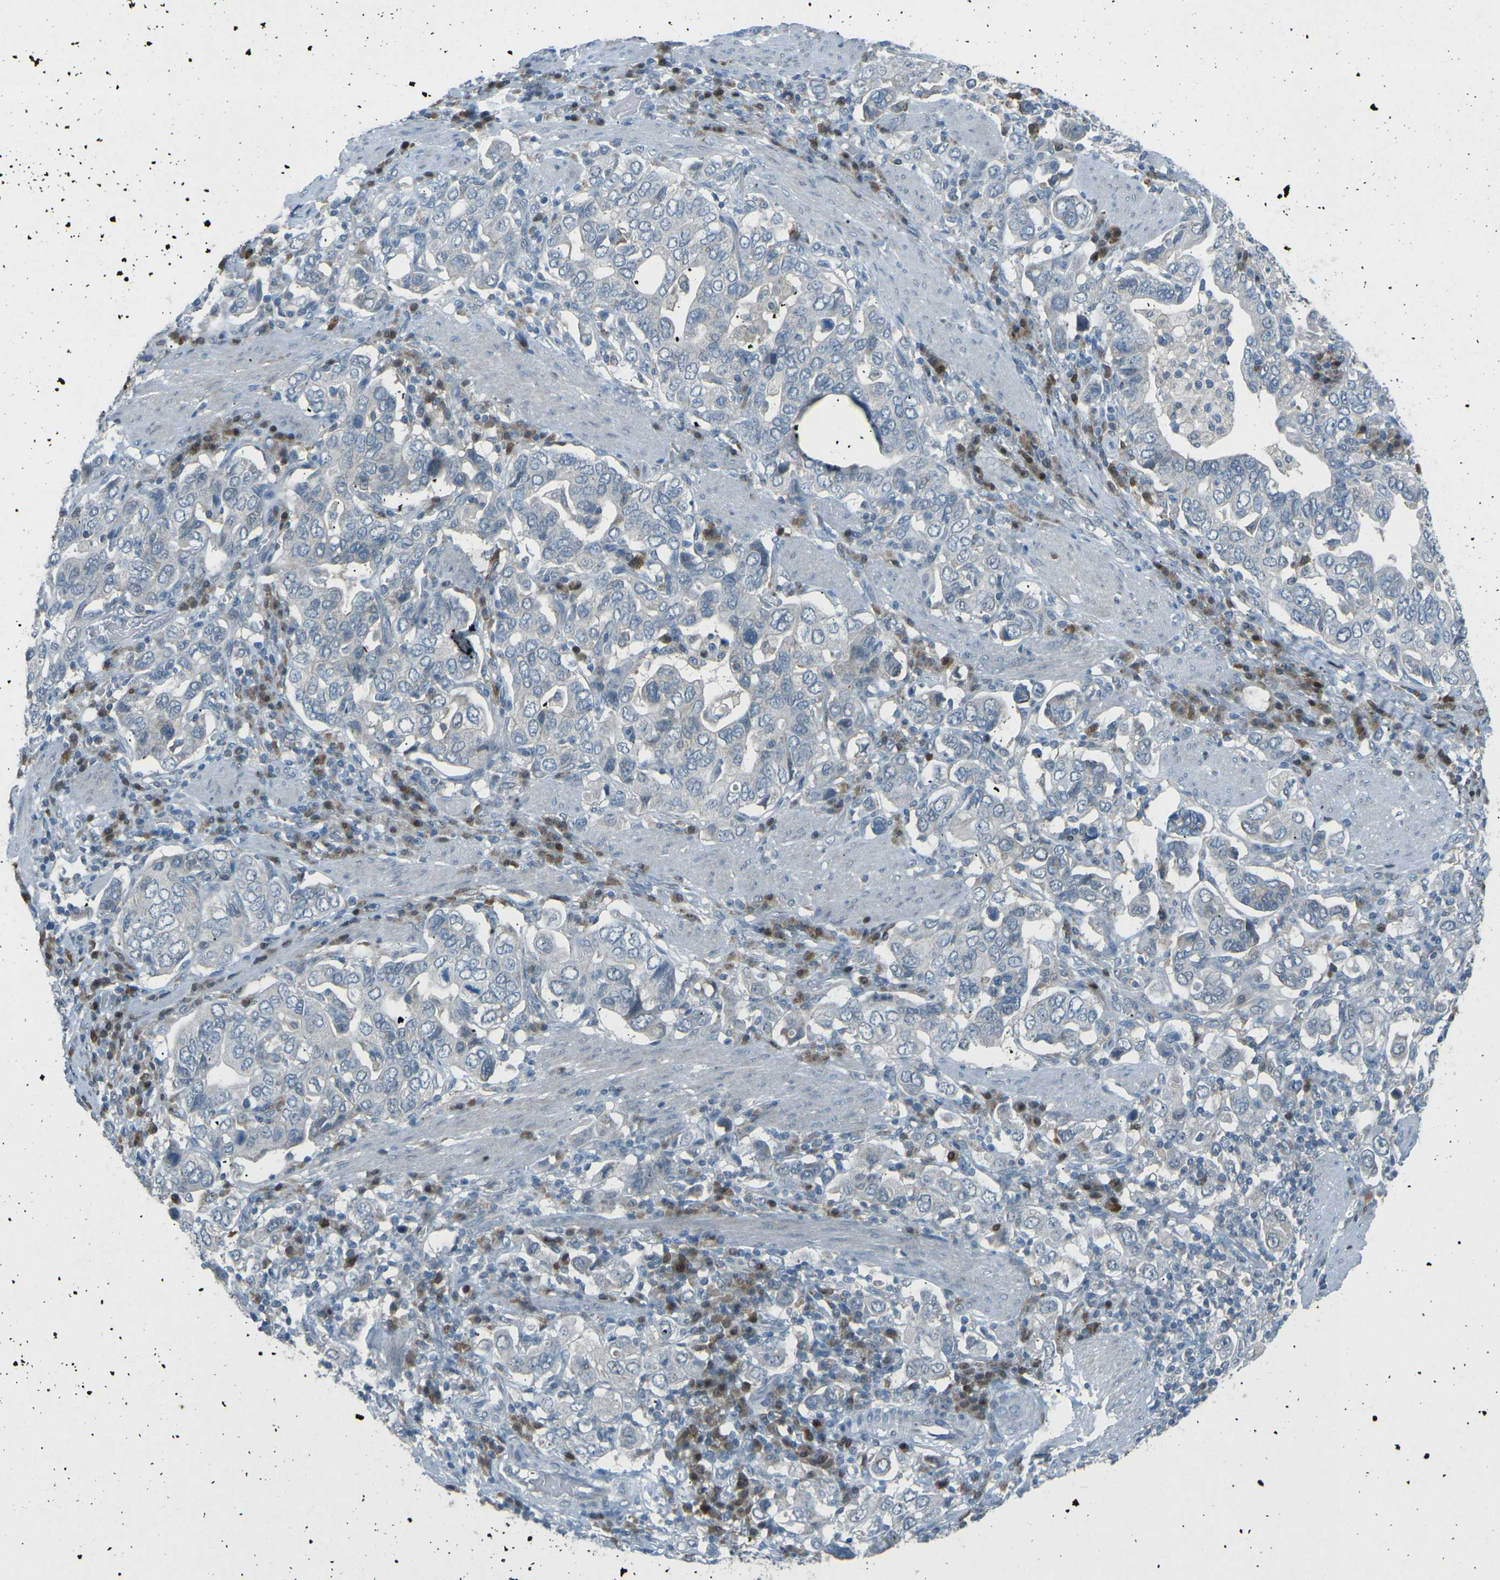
{"staining": {"intensity": "negative", "quantity": "none", "location": "none"}, "tissue": "stomach cancer", "cell_type": "Tumor cells", "image_type": "cancer", "snomed": [{"axis": "morphology", "description": "Adenocarcinoma, NOS"}, {"axis": "topography", "description": "Stomach, upper"}], "caption": "This is a histopathology image of IHC staining of stomach cancer (adenocarcinoma), which shows no positivity in tumor cells. (DAB (3,3'-diaminobenzidine) IHC, high magnification).", "gene": "PRKCA", "patient": {"sex": "male", "age": 62}}